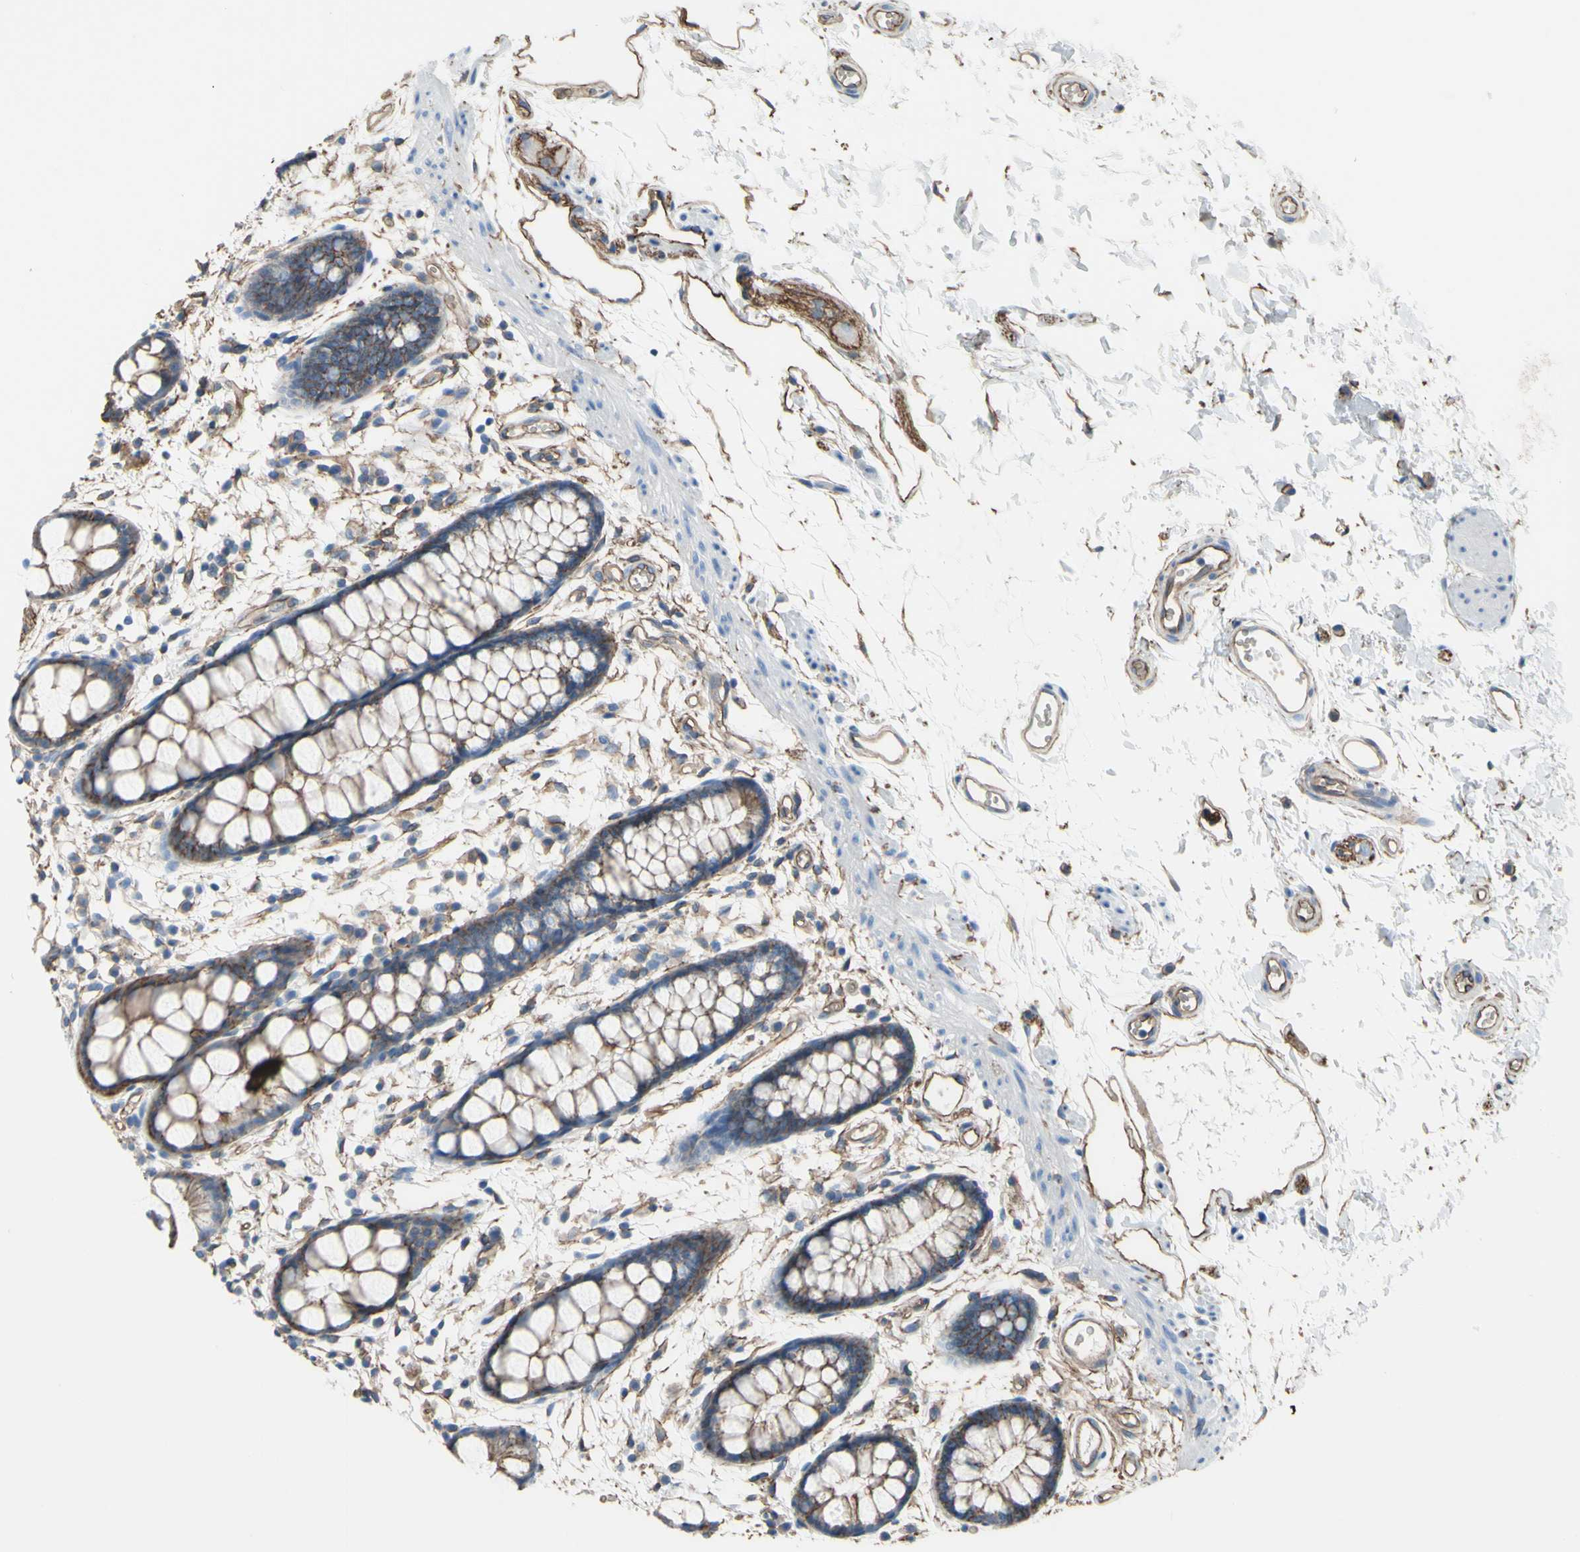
{"staining": {"intensity": "moderate", "quantity": ">75%", "location": "cytoplasmic/membranous"}, "tissue": "rectum", "cell_type": "Glandular cells", "image_type": "normal", "snomed": [{"axis": "morphology", "description": "Normal tissue, NOS"}, {"axis": "topography", "description": "Rectum"}], "caption": "The immunohistochemical stain shows moderate cytoplasmic/membranous expression in glandular cells of unremarkable rectum.", "gene": "TPBG", "patient": {"sex": "female", "age": 66}}